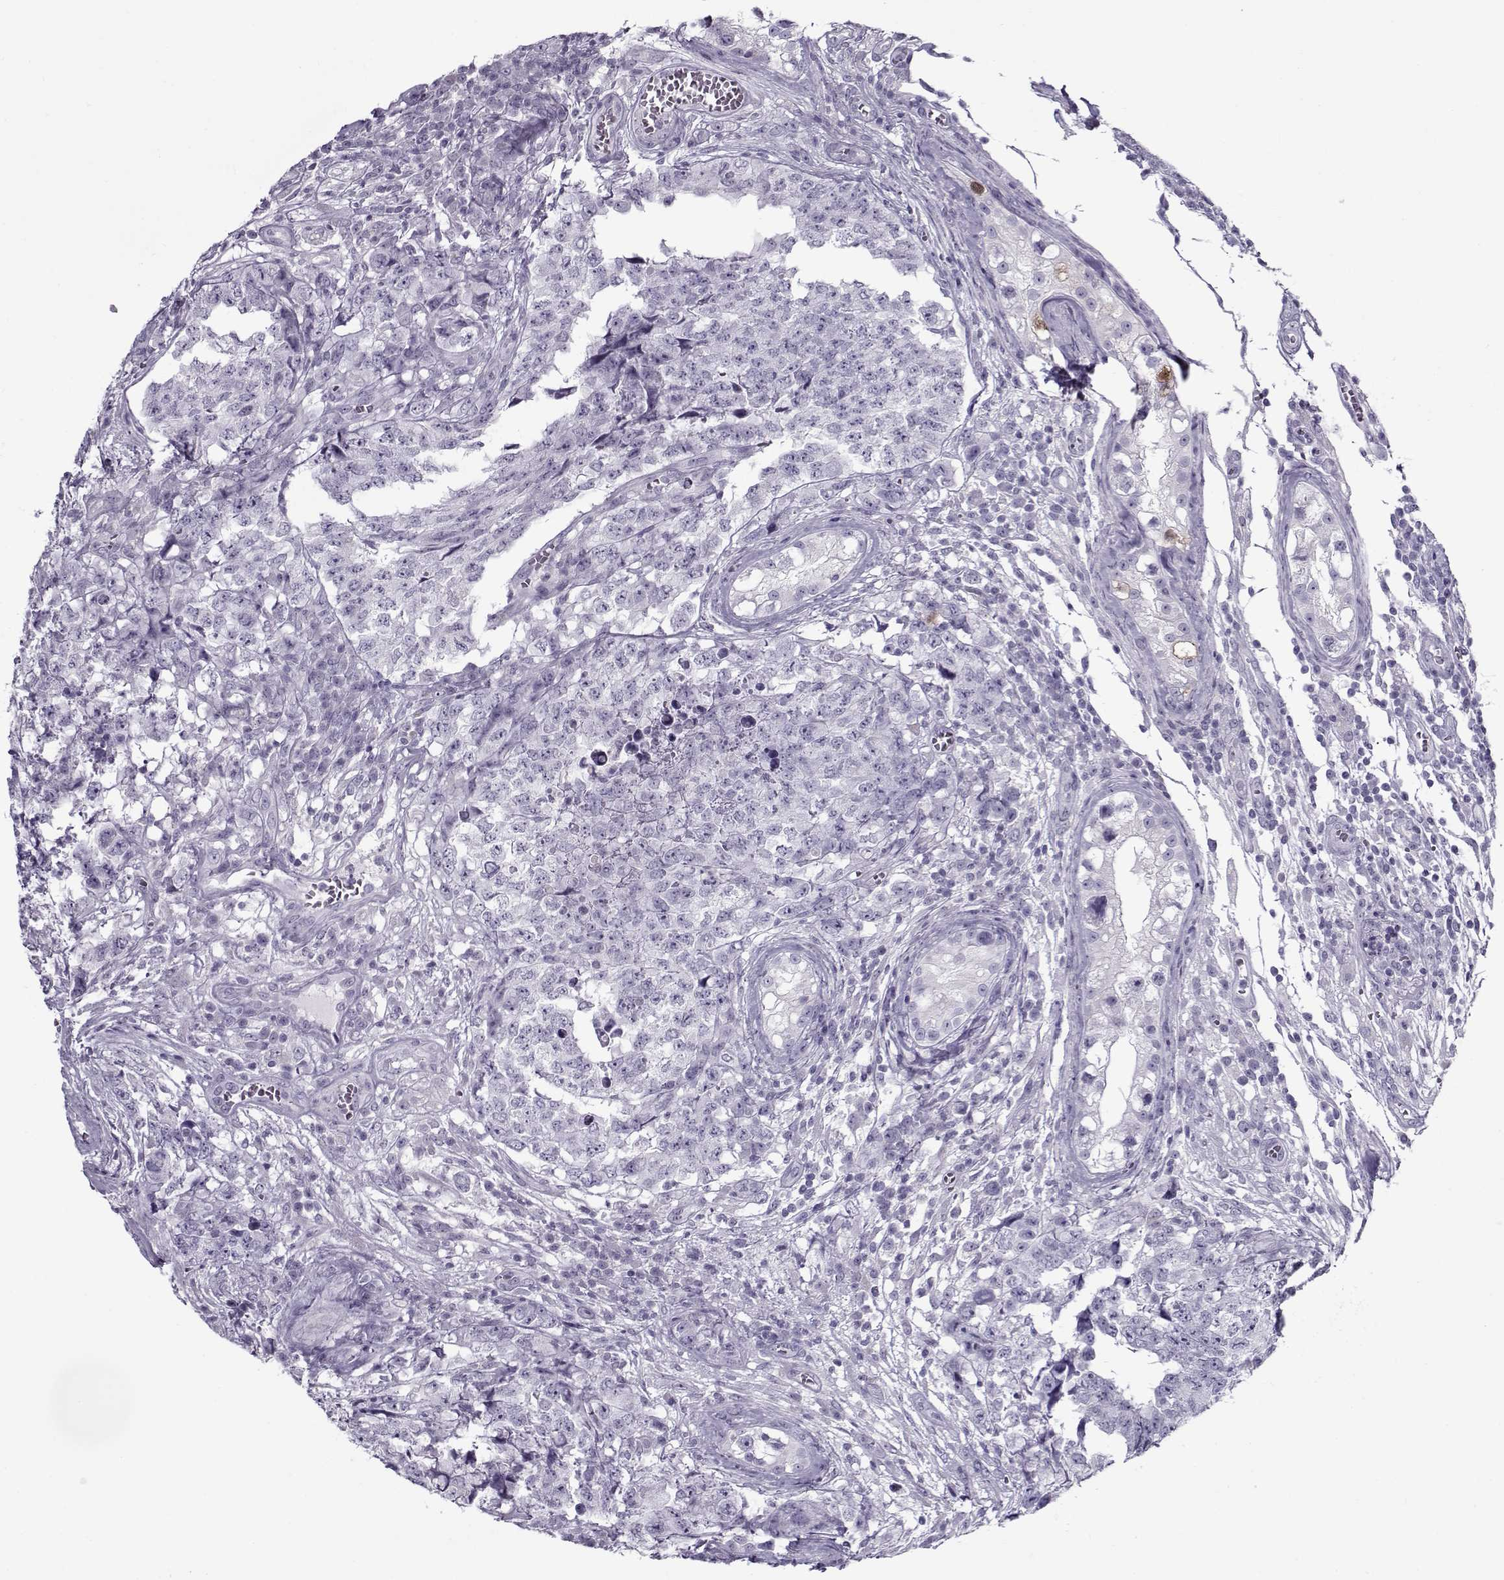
{"staining": {"intensity": "negative", "quantity": "none", "location": "none"}, "tissue": "testis cancer", "cell_type": "Tumor cells", "image_type": "cancer", "snomed": [{"axis": "morphology", "description": "Carcinoma, Embryonal, NOS"}, {"axis": "topography", "description": "Testis"}], "caption": "Image shows no significant protein staining in tumor cells of testis embryonal carcinoma.", "gene": "GAGE2A", "patient": {"sex": "male", "age": 23}}